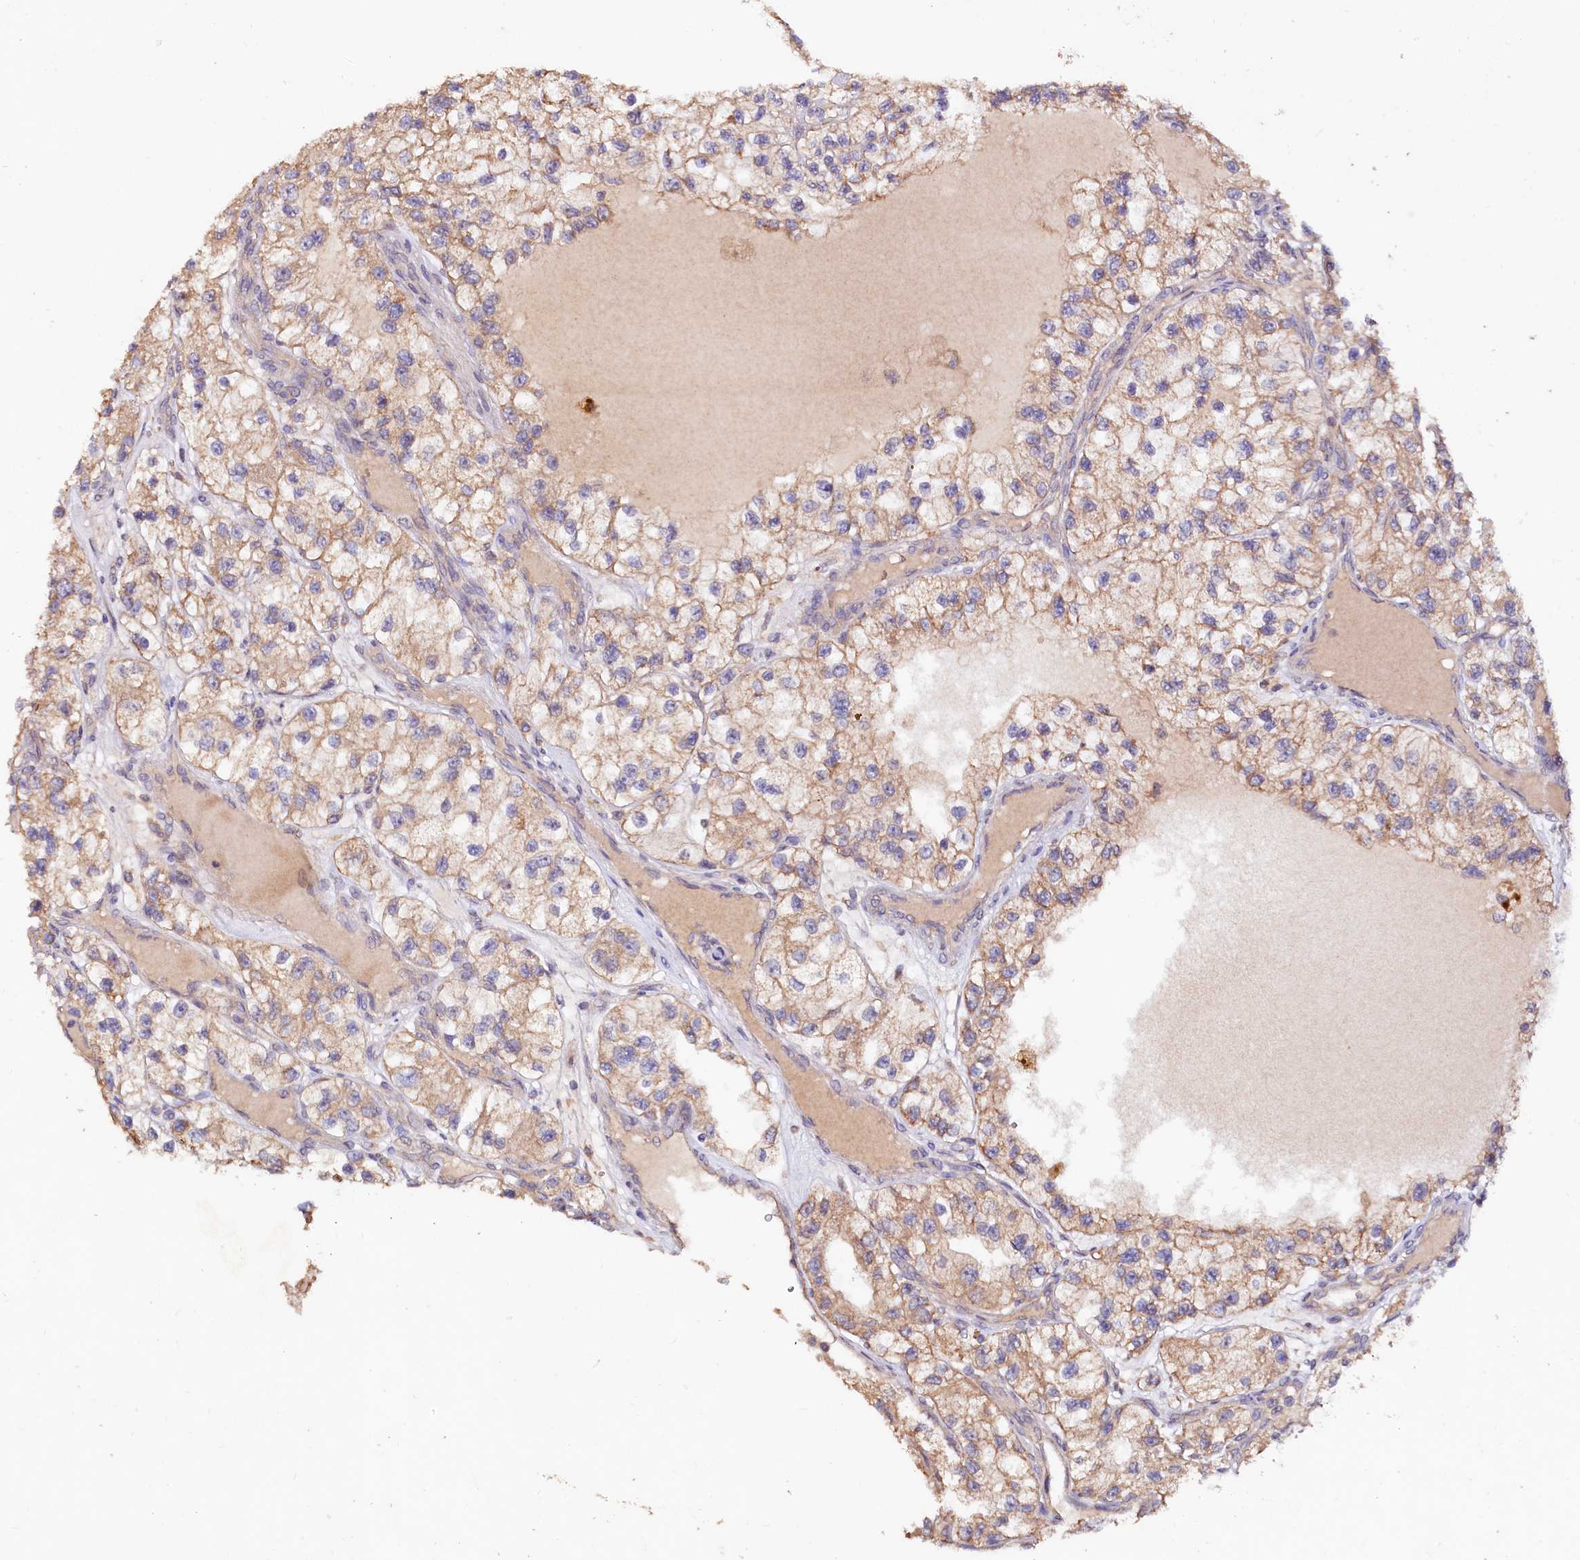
{"staining": {"intensity": "moderate", "quantity": ">75%", "location": "cytoplasmic/membranous"}, "tissue": "renal cancer", "cell_type": "Tumor cells", "image_type": "cancer", "snomed": [{"axis": "morphology", "description": "Adenocarcinoma, NOS"}, {"axis": "topography", "description": "Kidney"}], "caption": "Immunohistochemistry (IHC) photomicrograph of human renal cancer stained for a protein (brown), which demonstrates medium levels of moderate cytoplasmic/membranous staining in approximately >75% of tumor cells.", "gene": "ETFBKMT", "patient": {"sex": "female", "age": 57}}